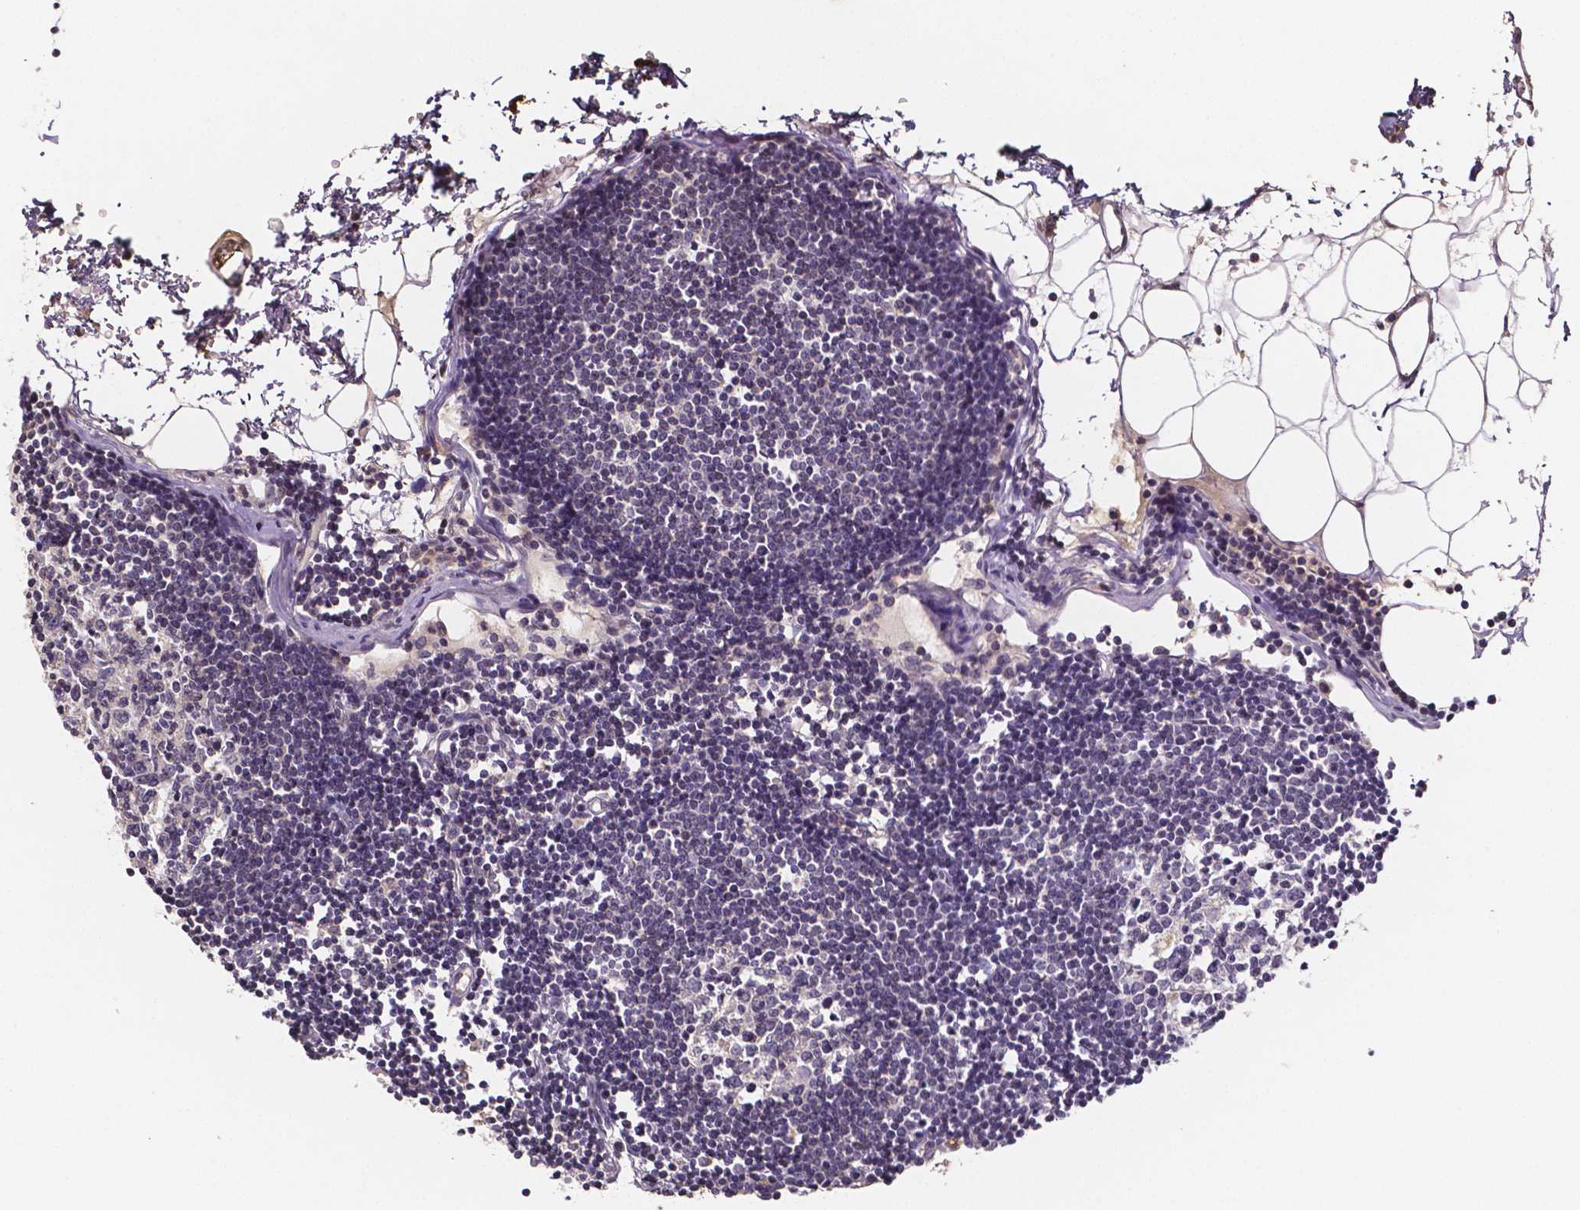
{"staining": {"intensity": "negative", "quantity": "none", "location": "none"}, "tissue": "lymph node", "cell_type": "Germinal center cells", "image_type": "normal", "snomed": [{"axis": "morphology", "description": "Normal tissue, NOS"}, {"axis": "topography", "description": "Lymph node"}], "caption": "This is a image of immunohistochemistry (IHC) staining of benign lymph node, which shows no positivity in germinal center cells. (Immunohistochemistry (ihc), brightfield microscopy, high magnification).", "gene": "NRGN", "patient": {"sex": "female", "age": 65}}